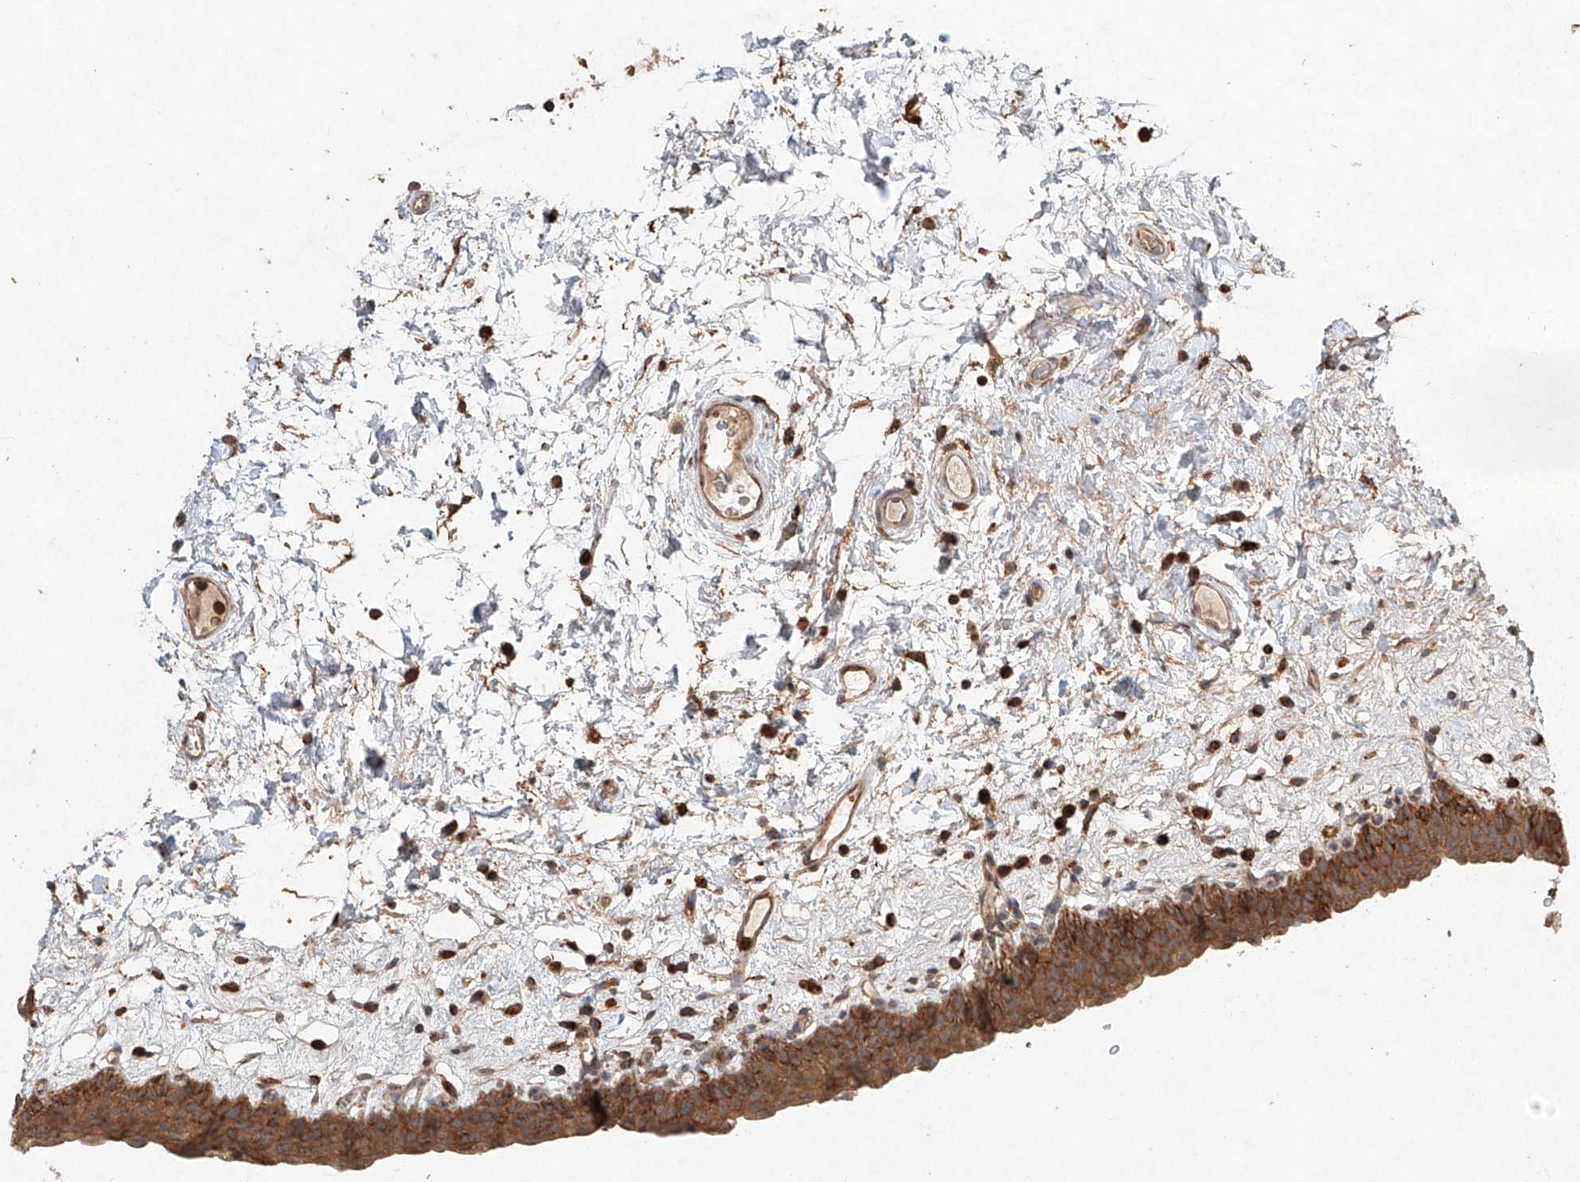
{"staining": {"intensity": "moderate", "quantity": ">75%", "location": "cytoplasmic/membranous"}, "tissue": "urinary bladder", "cell_type": "Urothelial cells", "image_type": "normal", "snomed": [{"axis": "morphology", "description": "Normal tissue, NOS"}, {"axis": "topography", "description": "Urinary bladder"}], "caption": "An immunohistochemistry micrograph of unremarkable tissue is shown. Protein staining in brown highlights moderate cytoplasmic/membranous positivity in urinary bladder within urothelial cells.", "gene": "DCAF11", "patient": {"sex": "male", "age": 83}}